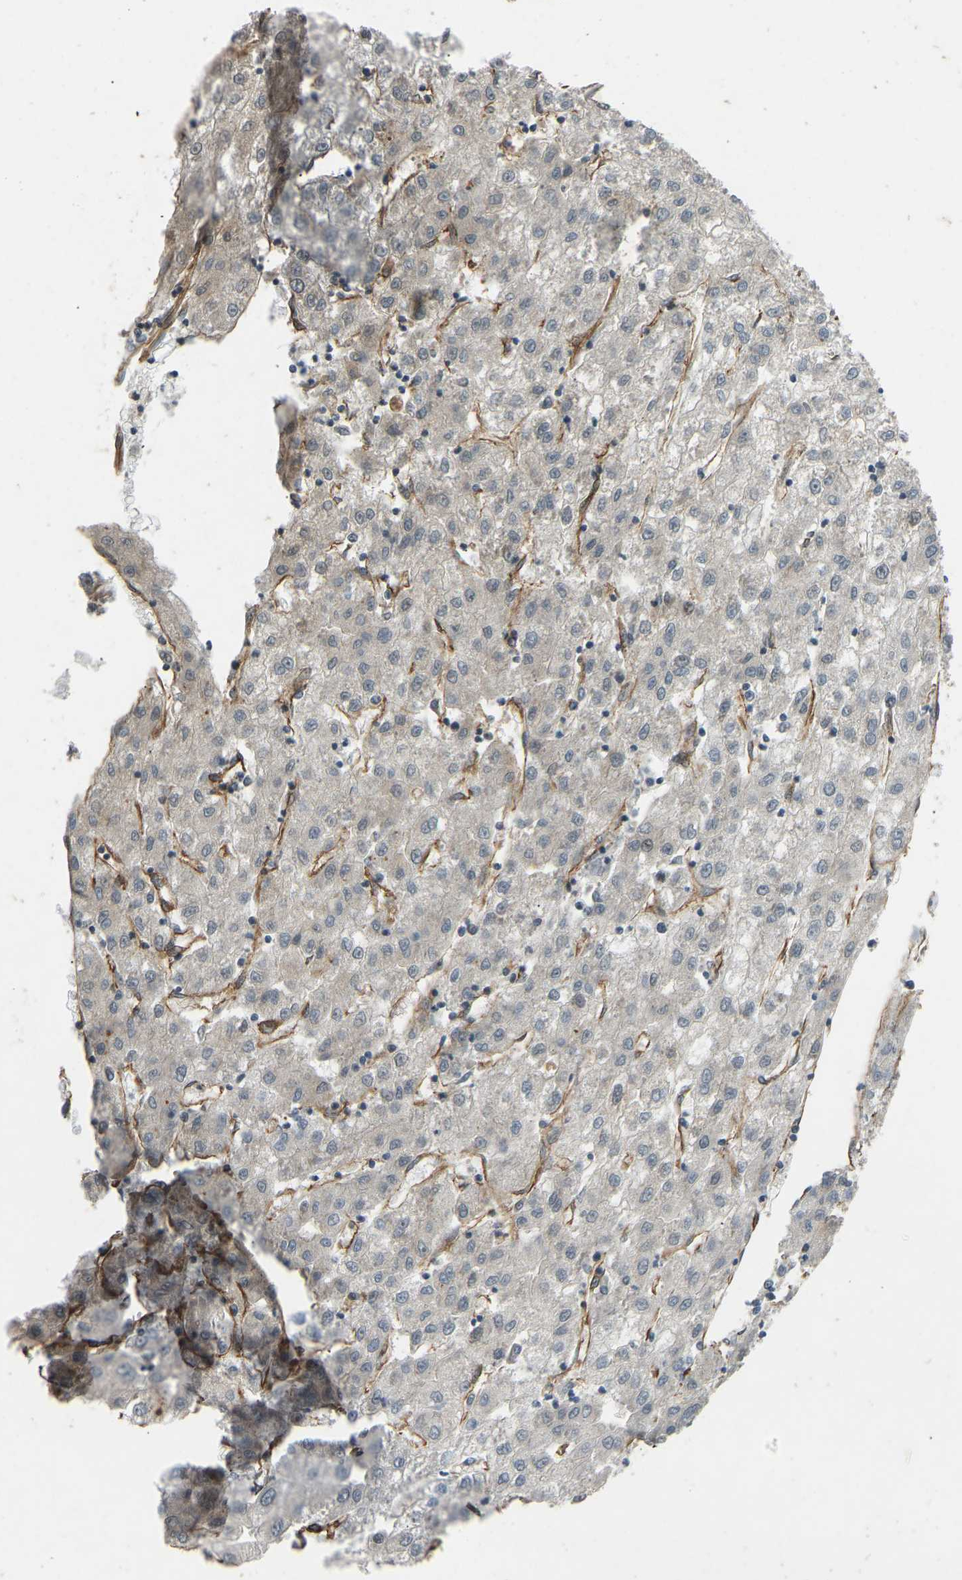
{"staining": {"intensity": "weak", "quantity": "<25%", "location": "cytoplasmic/membranous"}, "tissue": "liver cancer", "cell_type": "Tumor cells", "image_type": "cancer", "snomed": [{"axis": "morphology", "description": "Carcinoma, Hepatocellular, NOS"}, {"axis": "topography", "description": "Liver"}], "caption": "A high-resolution micrograph shows IHC staining of hepatocellular carcinoma (liver), which demonstrates no significant positivity in tumor cells.", "gene": "NMB", "patient": {"sex": "male", "age": 72}}